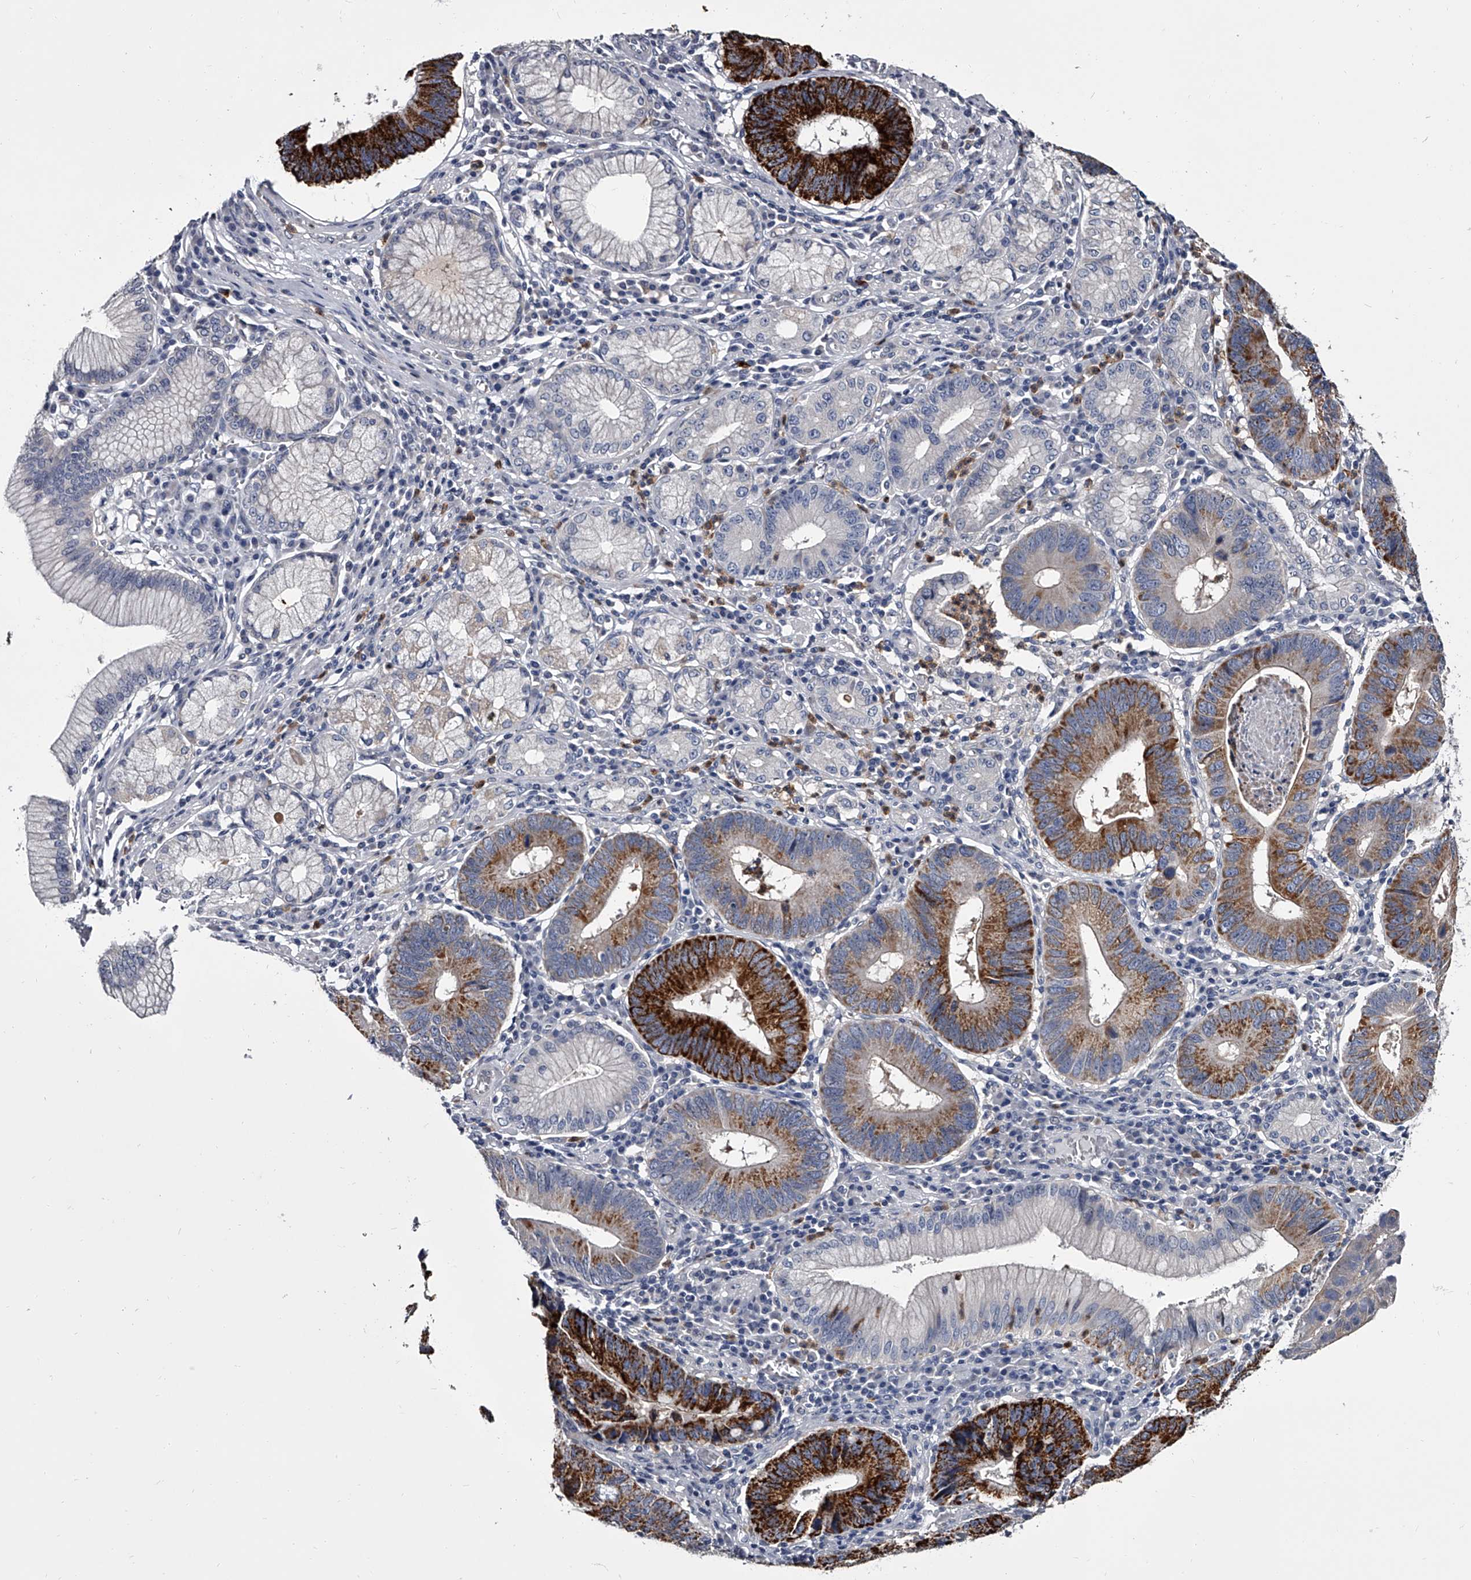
{"staining": {"intensity": "strong", "quantity": "25%-75%", "location": "cytoplasmic/membranous"}, "tissue": "stomach cancer", "cell_type": "Tumor cells", "image_type": "cancer", "snomed": [{"axis": "morphology", "description": "Adenocarcinoma, NOS"}, {"axis": "topography", "description": "Stomach"}], "caption": "A histopathology image of human stomach cancer stained for a protein displays strong cytoplasmic/membranous brown staining in tumor cells.", "gene": "GAPVD1", "patient": {"sex": "male", "age": 59}}